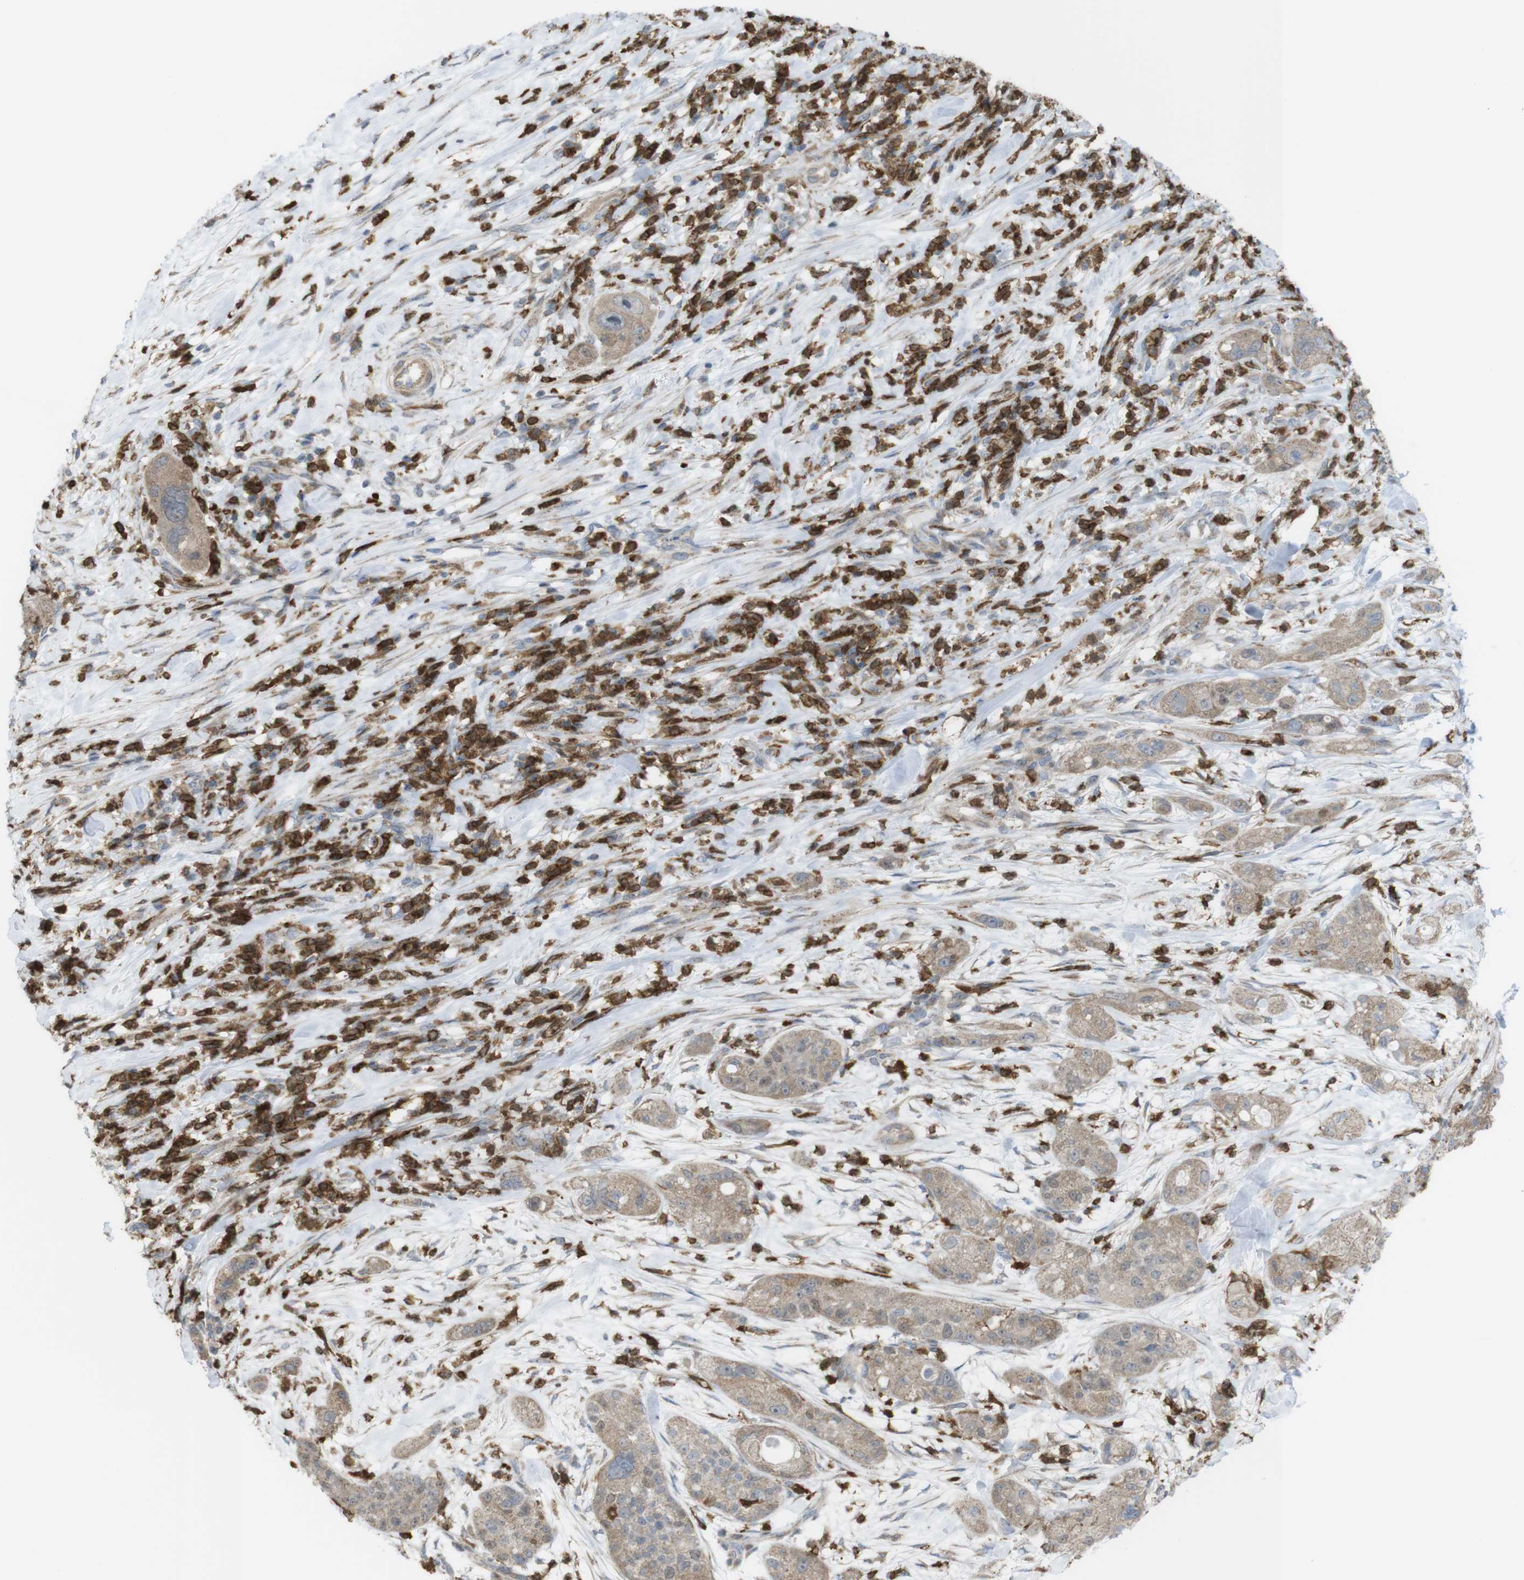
{"staining": {"intensity": "weak", "quantity": ">75%", "location": "cytoplasmic/membranous"}, "tissue": "pancreatic cancer", "cell_type": "Tumor cells", "image_type": "cancer", "snomed": [{"axis": "morphology", "description": "Adenocarcinoma, NOS"}, {"axis": "topography", "description": "Pancreas"}], "caption": "Pancreatic adenocarcinoma stained with DAB immunohistochemistry (IHC) reveals low levels of weak cytoplasmic/membranous expression in approximately >75% of tumor cells.", "gene": "PRKCD", "patient": {"sex": "female", "age": 78}}